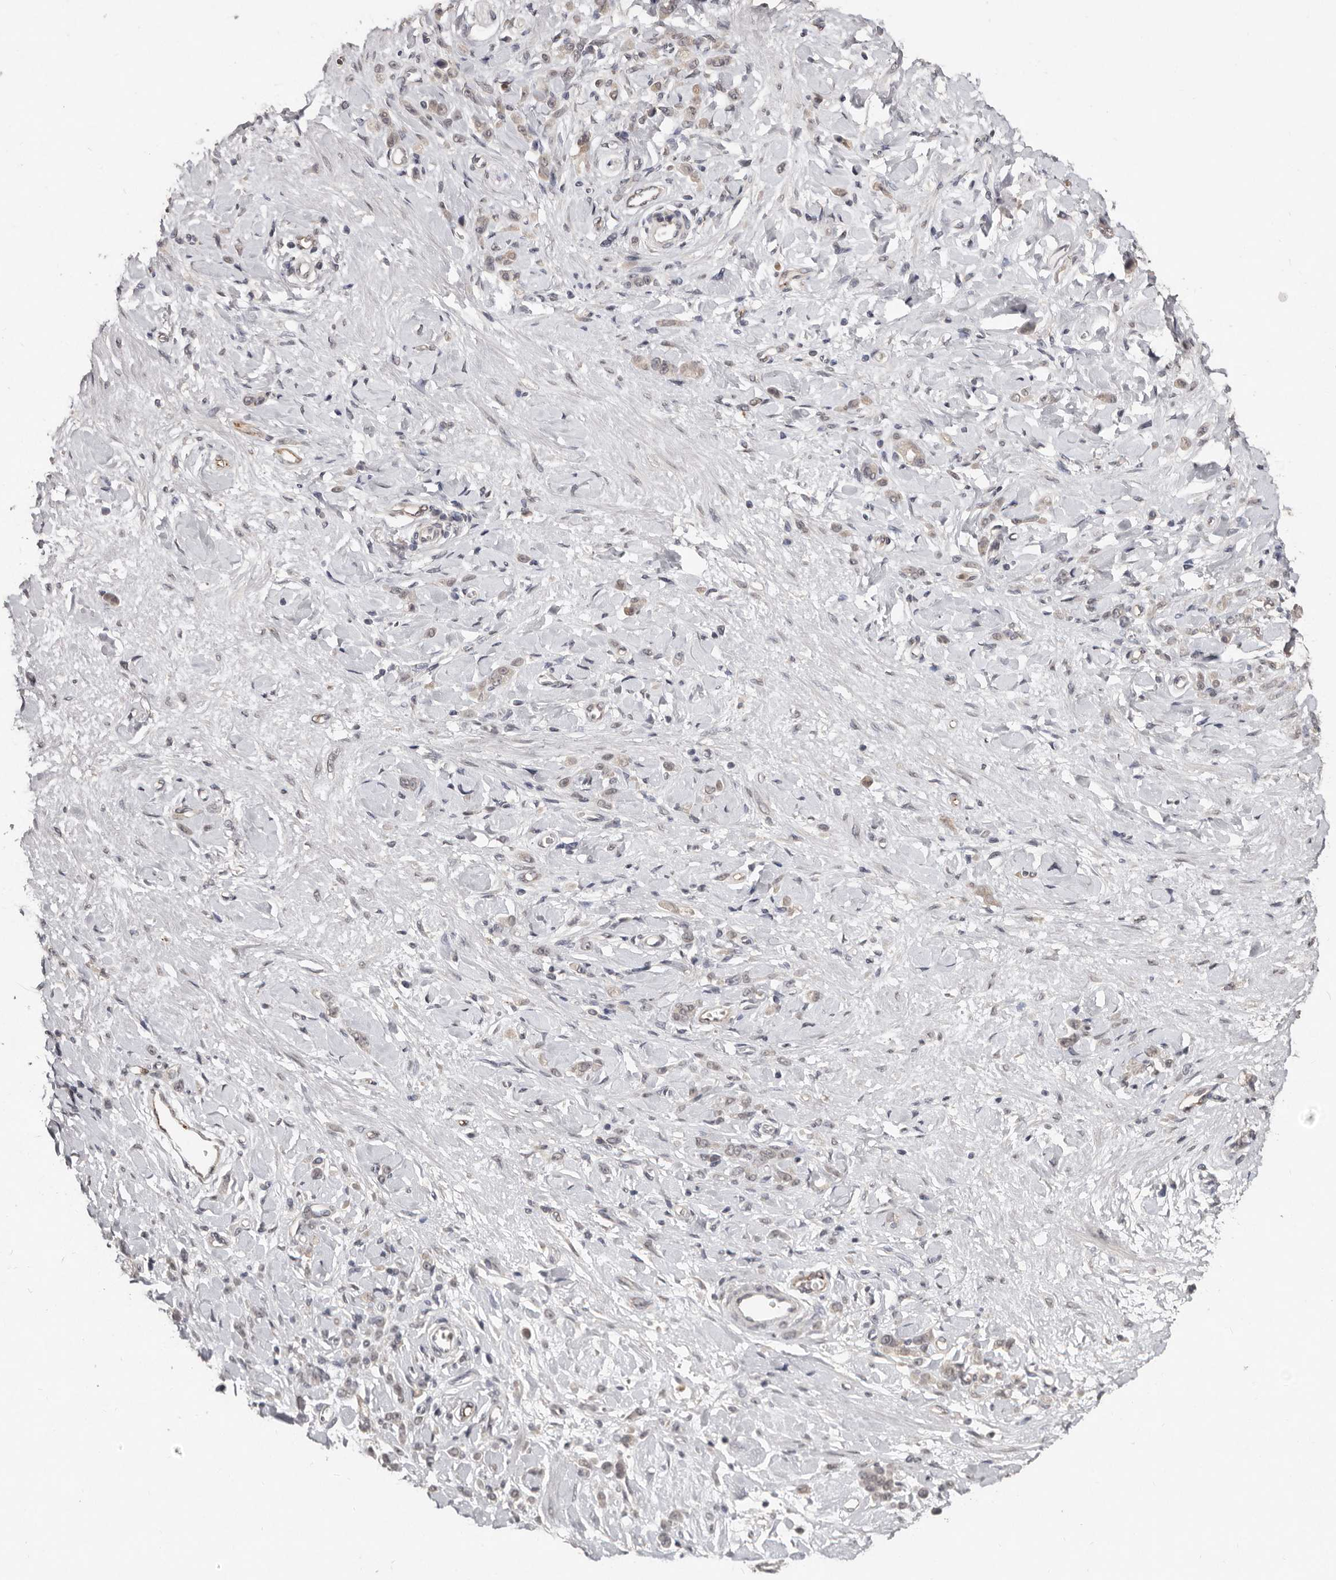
{"staining": {"intensity": "negative", "quantity": "none", "location": "none"}, "tissue": "stomach cancer", "cell_type": "Tumor cells", "image_type": "cancer", "snomed": [{"axis": "morphology", "description": "Normal tissue, NOS"}, {"axis": "morphology", "description": "Adenocarcinoma, NOS"}, {"axis": "topography", "description": "Stomach"}], "caption": "Tumor cells show no significant expression in stomach cancer. (Stains: DAB (3,3'-diaminobenzidine) IHC with hematoxylin counter stain, Microscopy: brightfield microscopy at high magnification).", "gene": "SULT1E1", "patient": {"sex": "male", "age": 82}}